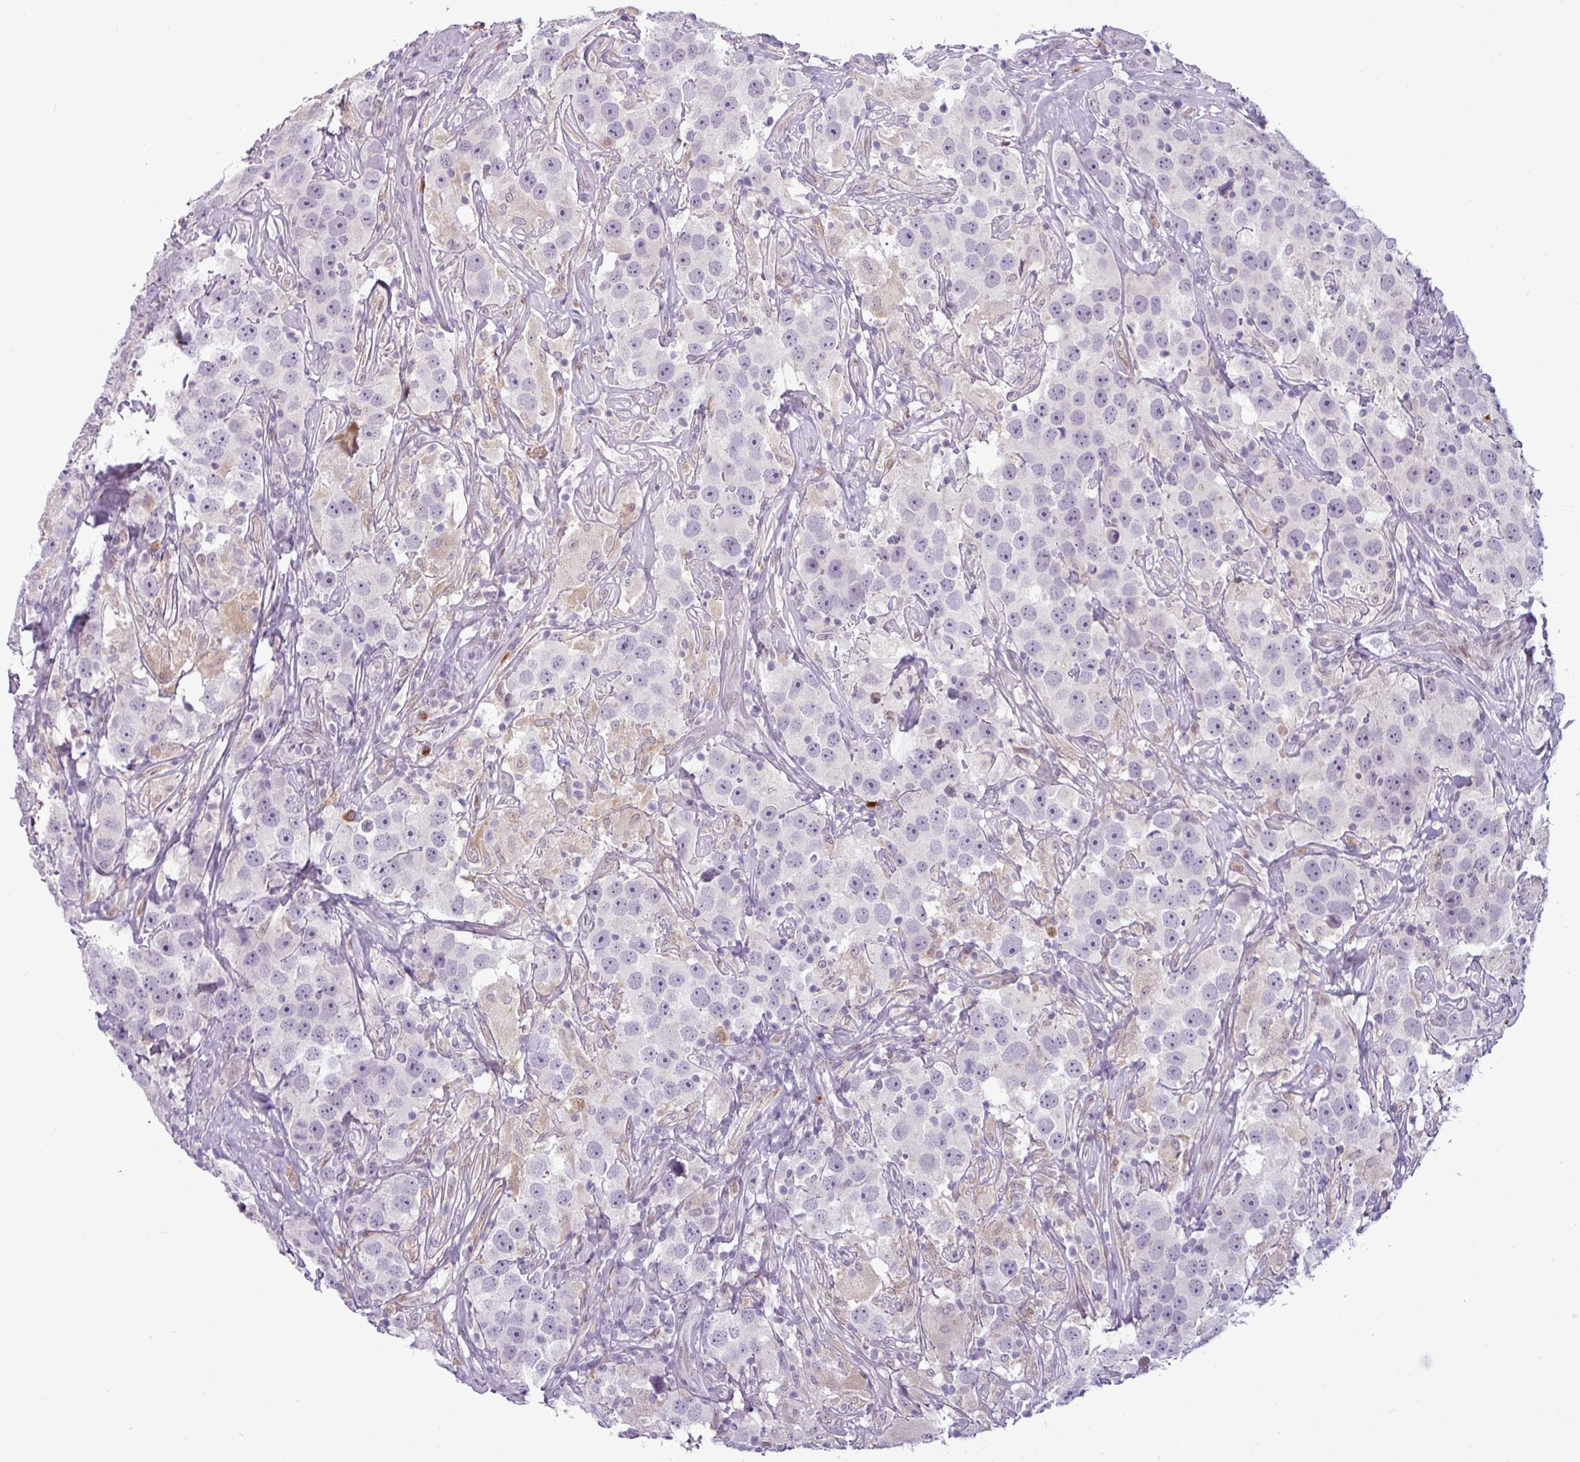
{"staining": {"intensity": "negative", "quantity": "none", "location": "none"}, "tissue": "testis cancer", "cell_type": "Tumor cells", "image_type": "cancer", "snomed": [{"axis": "morphology", "description": "Seminoma, NOS"}, {"axis": "topography", "description": "Testis"}], "caption": "This is an immunohistochemistry (IHC) image of human testis cancer. There is no positivity in tumor cells.", "gene": "SLC66A2", "patient": {"sex": "male", "age": 49}}